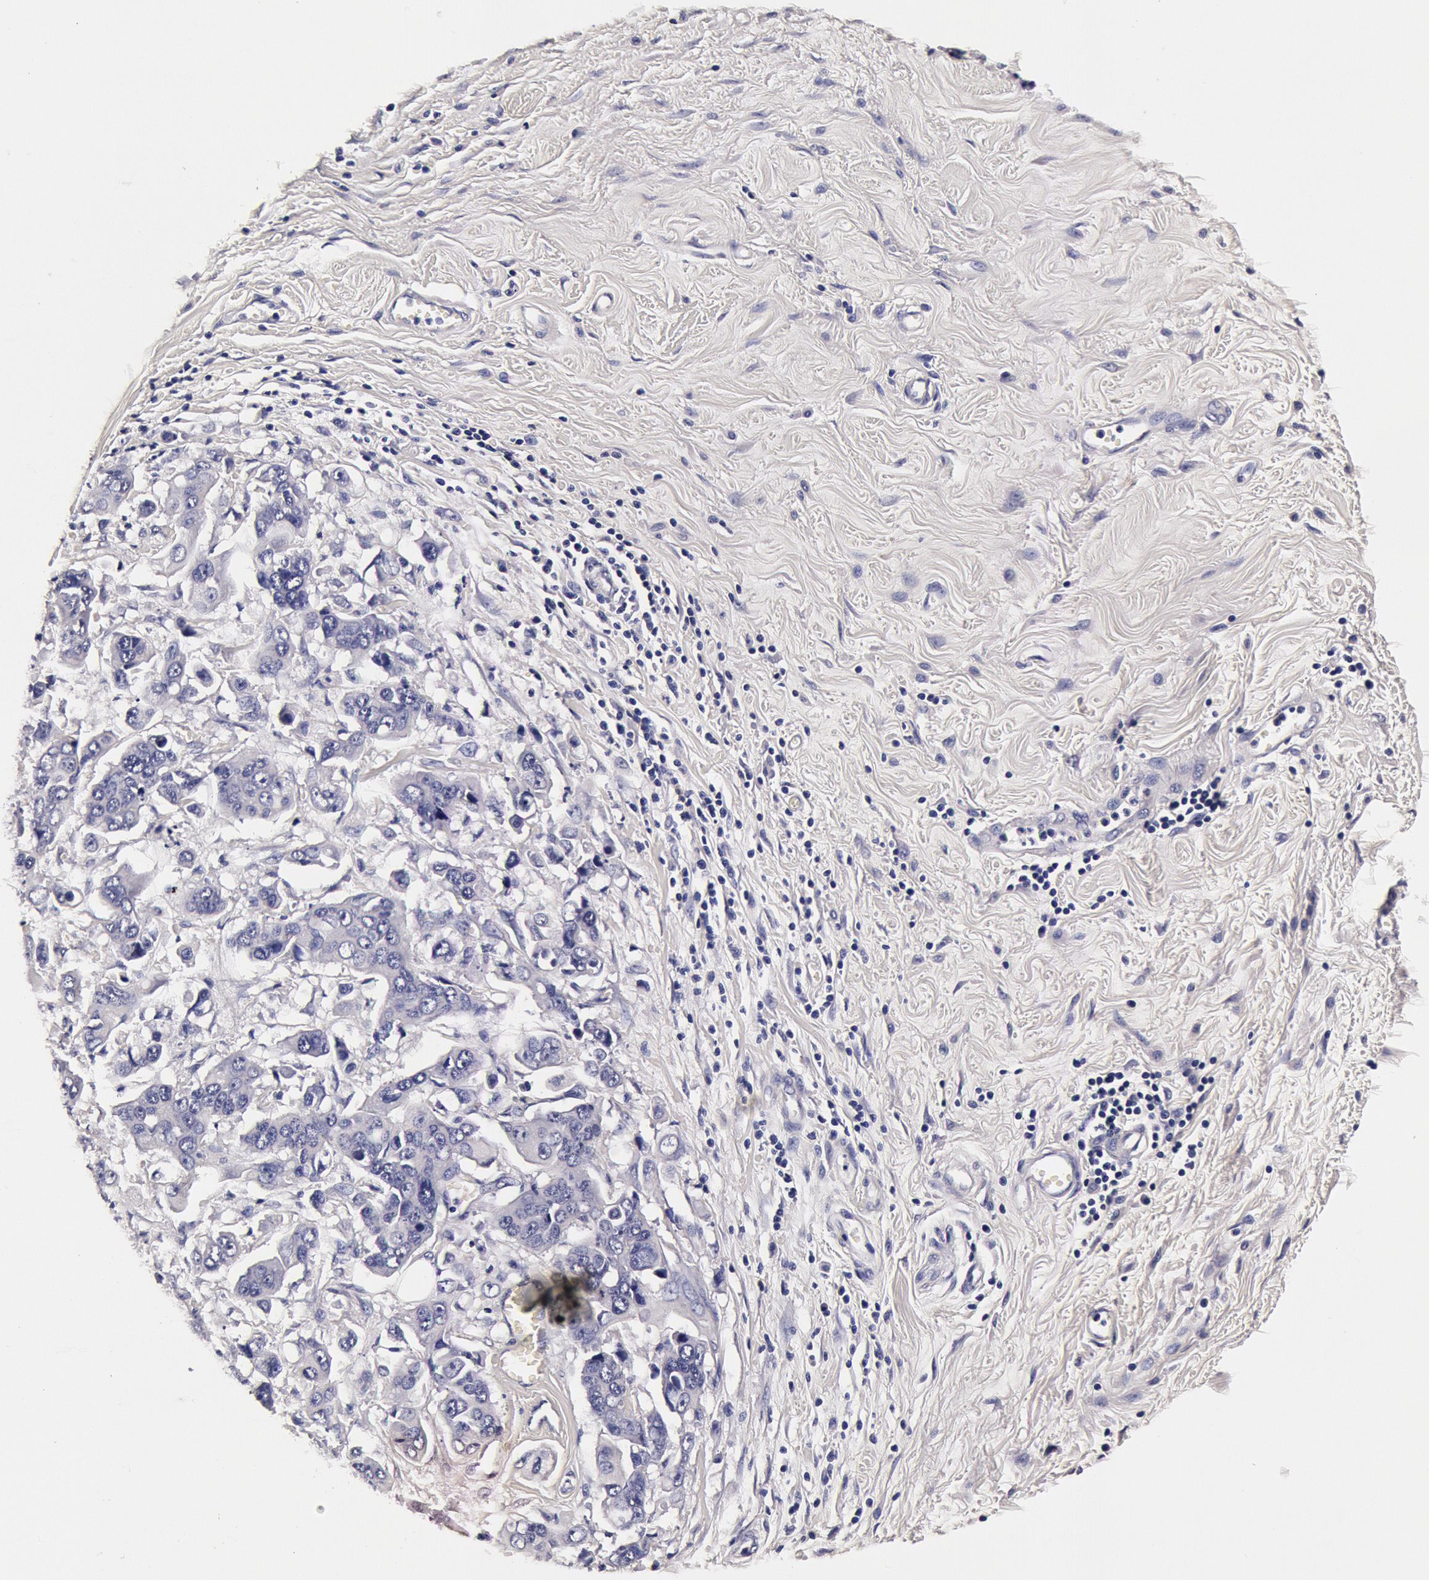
{"staining": {"intensity": "negative", "quantity": "none", "location": "none"}, "tissue": "stomach cancer", "cell_type": "Tumor cells", "image_type": "cancer", "snomed": [{"axis": "morphology", "description": "Adenocarcinoma, NOS"}, {"axis": "topography", "description": "Stomach, upper"}], "caption": "Human stomach cancer stained for a protein using IHC exhibits no staining in tumor cells.", "gene": "CCDC22", "patient": {"sex": "male", "age": 80}}